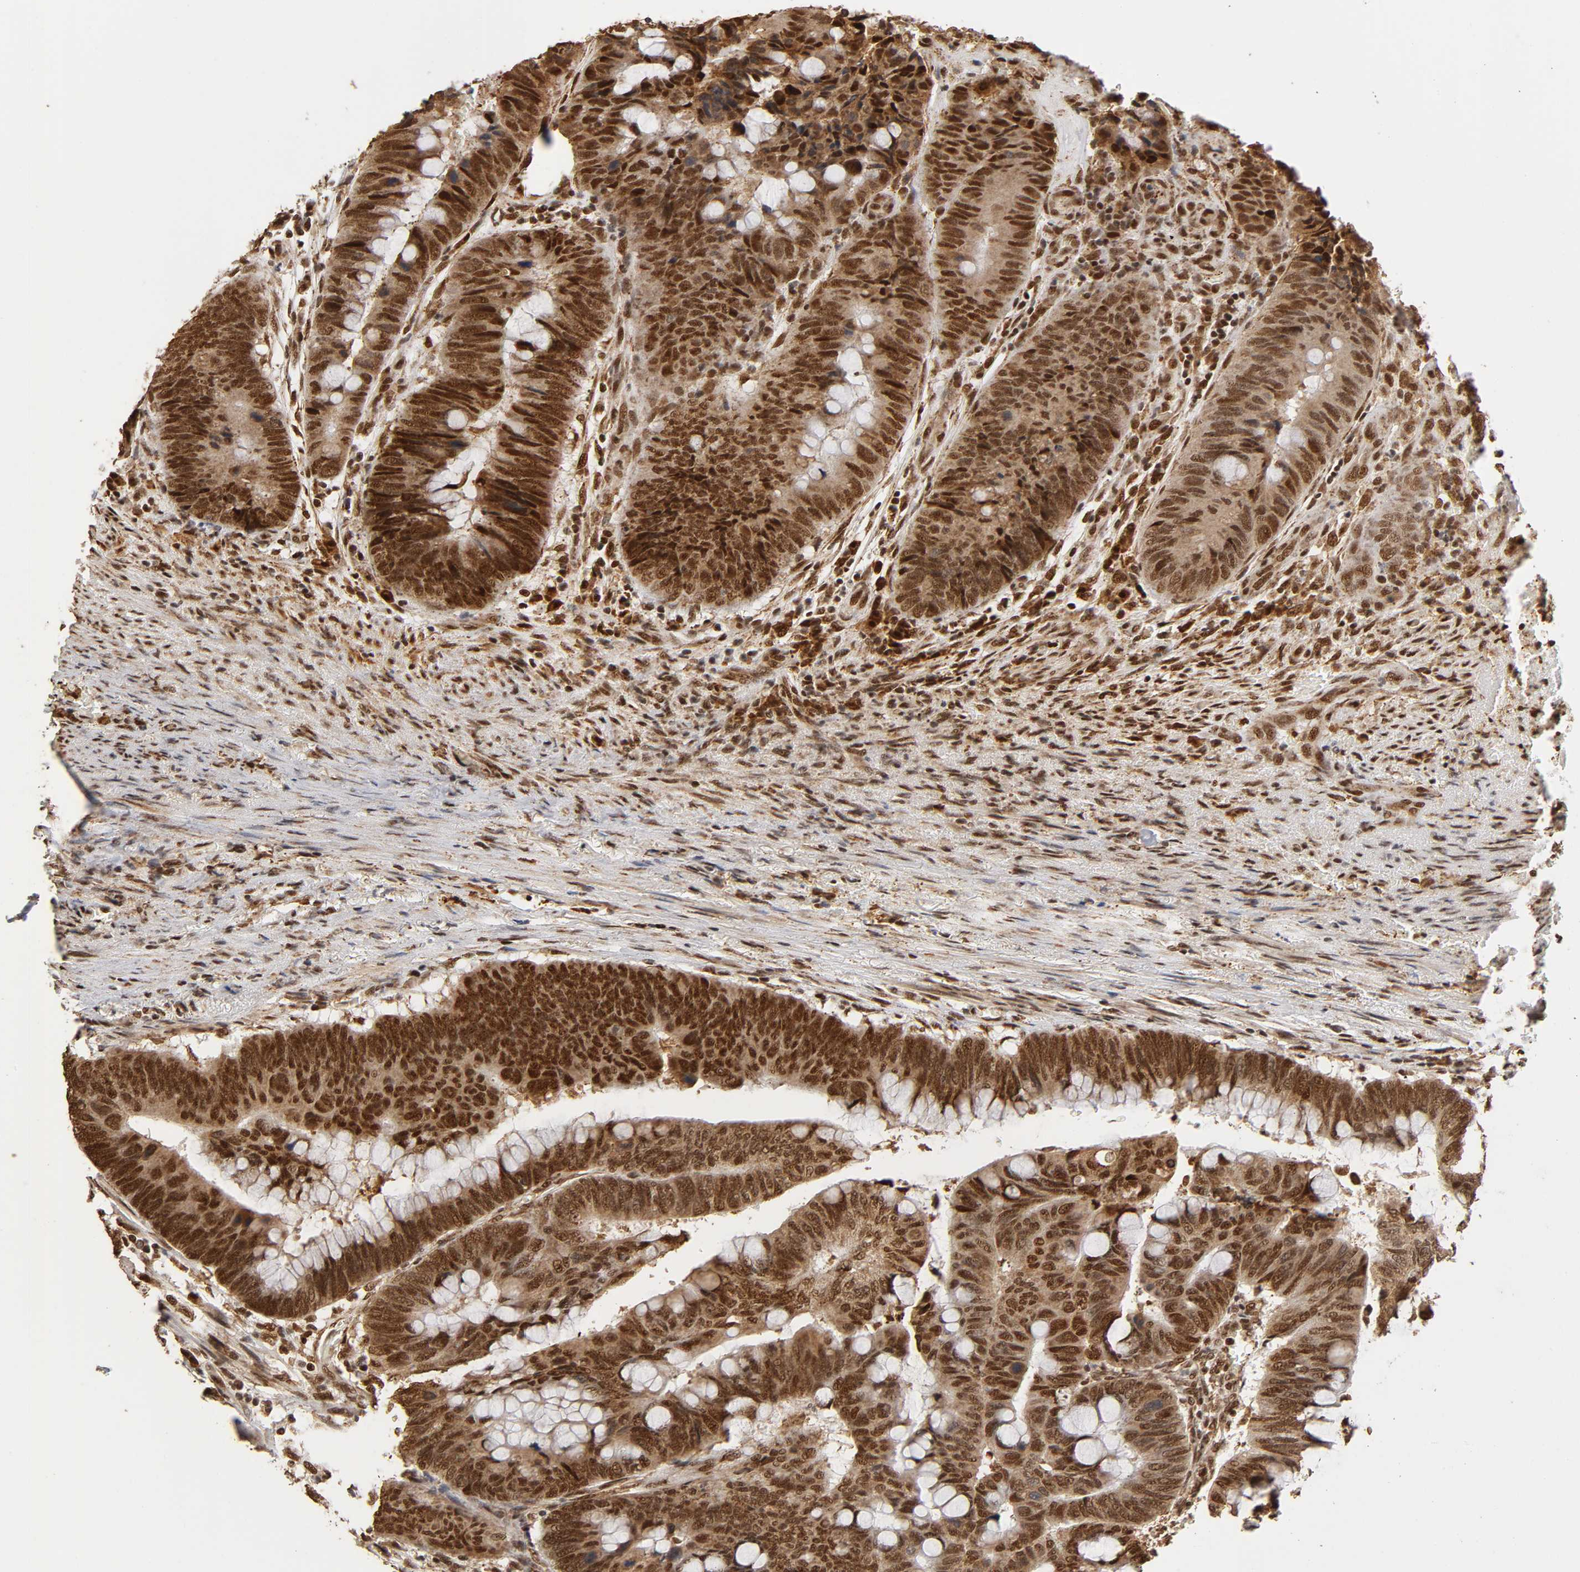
{"staining": {"intensity": "strong", "quantity": ">75%", "location": "cytoplasmic/membranous,nuclear"}, "tissue": "colorectal cancer", "cell_type": "Tumor cells", "image_type": "cancer", "snomed": [{"axis": "morphology", "description": "Normal tissue, NOS"}, {"axis": "morphology", "description": "Adenocarcinoma, NOS"}, {"axis": "topography", "description": "Rectum"}, {"axis": "topography", "description": "Peripheral nerve tissue"}], "caption": "Immunohistochemical staining of human colorectal cancer exhibits strong cytoplasmic/membranous and nuclear protein positivity in approximately >75% of tumor cells. (Brightfield microscopy of DAB IHC at high magnification).", "gene": "RNF122", "patient": {"sex": "male", "age": 92}}